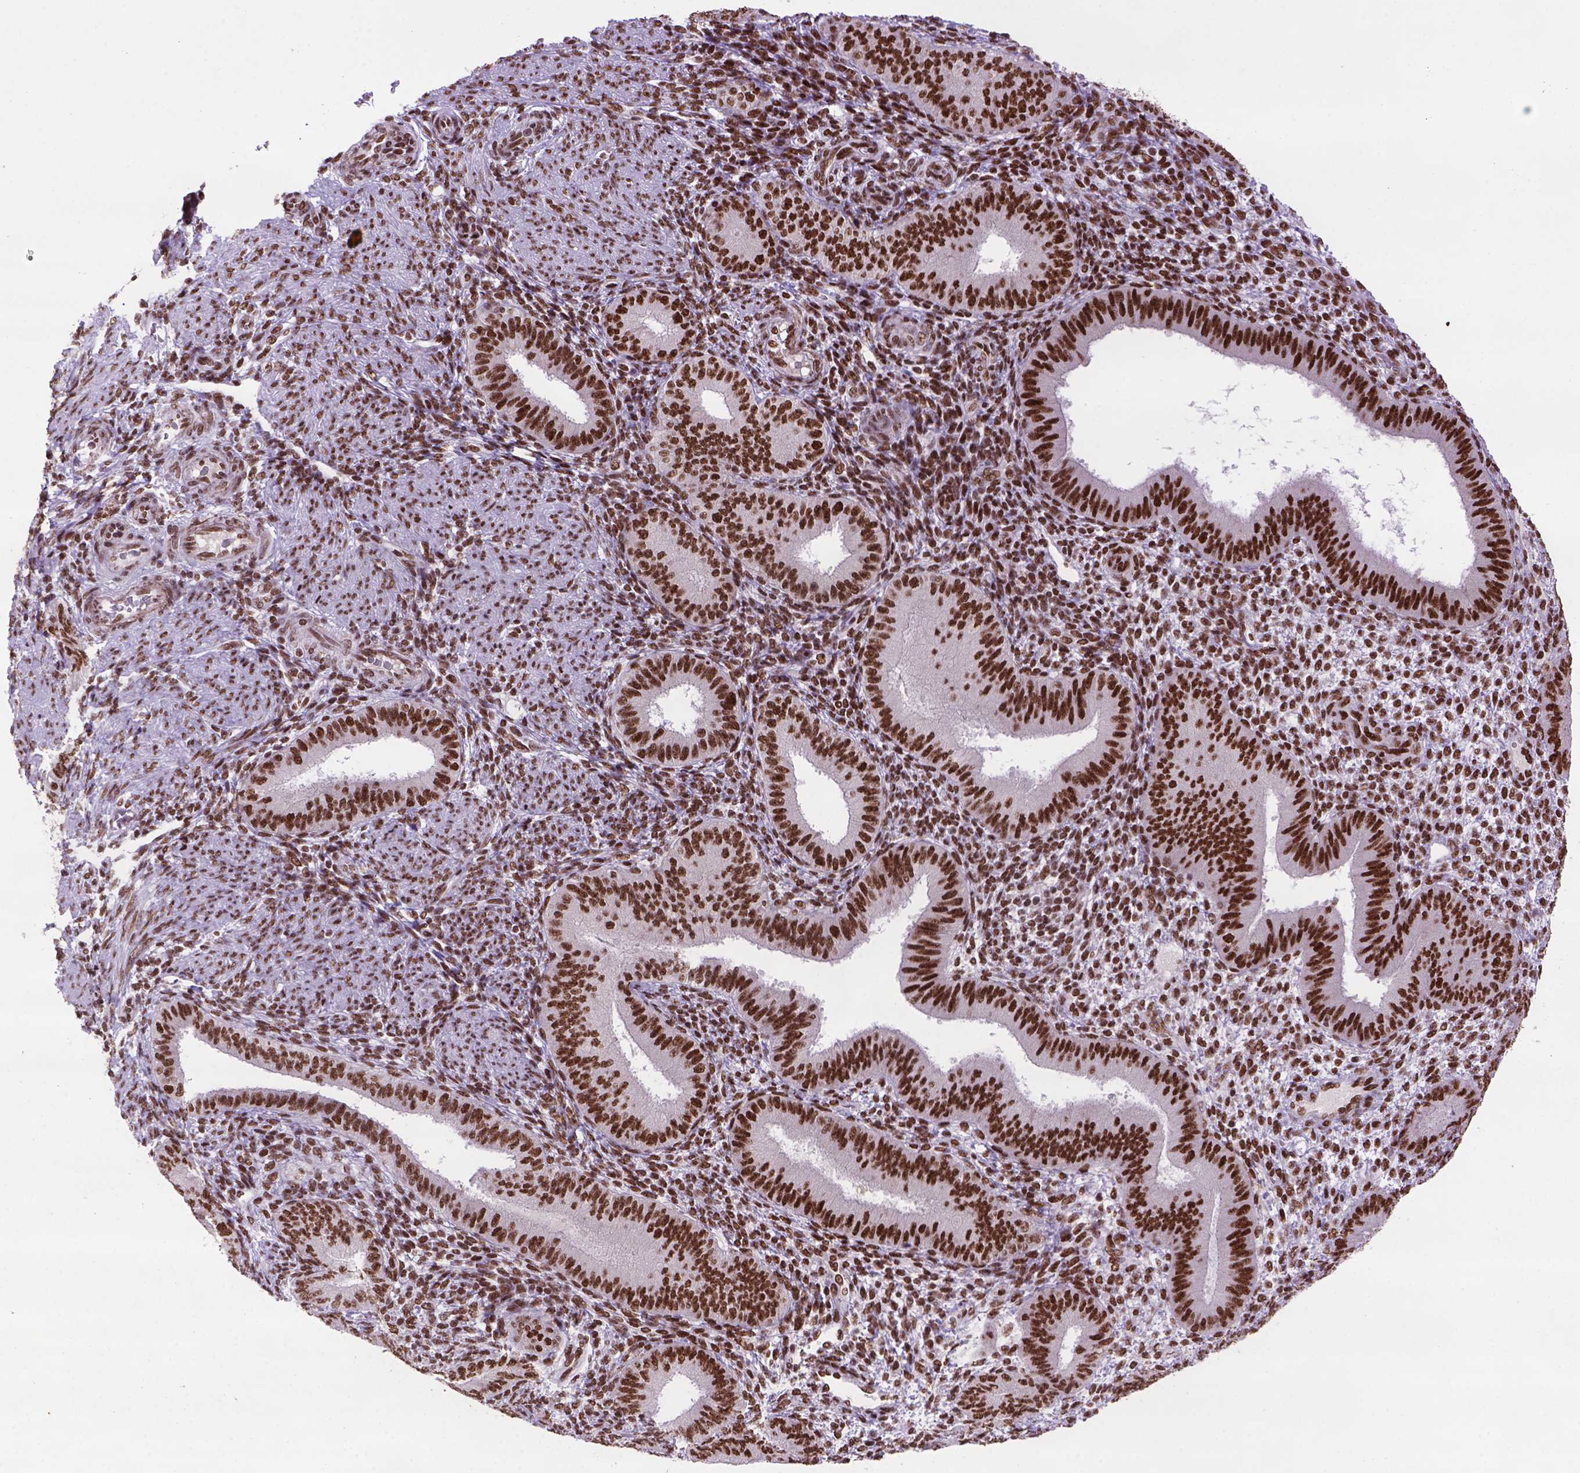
{"staining": {"intensity": "moderate", "quantity": ">75%", "location": "nuclear"}, "tissue": "endometrium", "cell_type": "Cells in endometrial stroma", "image_type": "normal", "snomed": [{"axis": "morphology", "description": "Normal tissue, NOS"}, {"axis": "topography", "description": "Endometrium"}], "caption": "This histopathology image exhibits IHC staining of normal endometrium, with medium moderate nuclear staining in about >75% of cells in endometrial stroma.", "gene": "NSMCE2", "patient": {"sex": "female", "age": 39}}